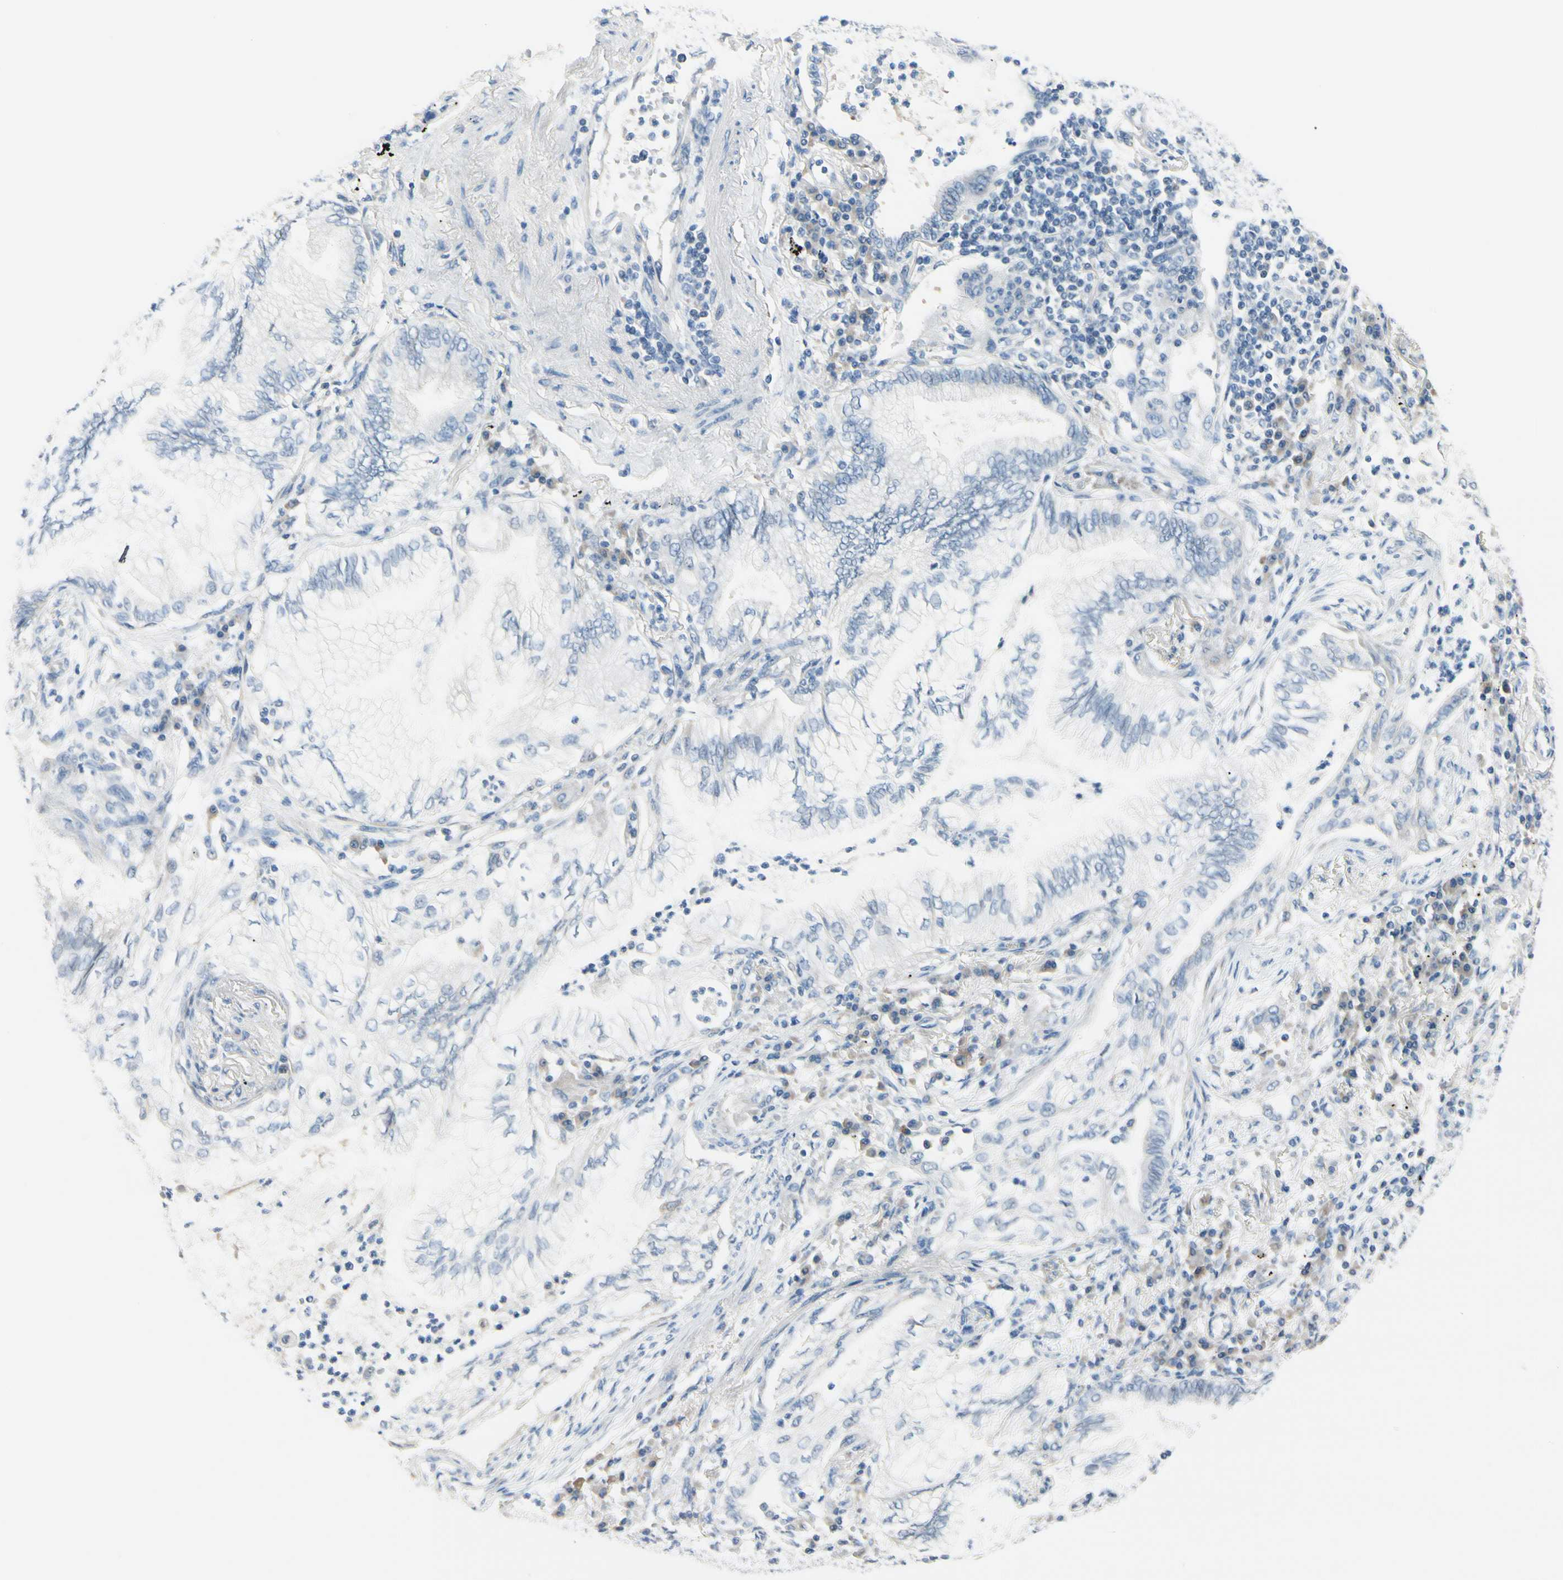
{"staining": {"intensity": "negative", "quantity": "none", "location": "none"}, "tissue": "lung cancer", "cell_type": "Tumor cells", "image_type": "cancer", "snomed": [{"axis": "morphology", "description": "Normal tissue, NOS"}, {"axis": "morphology", "description": "Adenocarcinoma, NOS"}, {"axis": "topography", "description": "Bronchus"}, {"axis": "topography", "description": "Lung"}], "caption": "Tumor cells show no significant expression in lung cancer.", "gene": "PEBP1", "patient": {"sex": "female", "age": 70}}